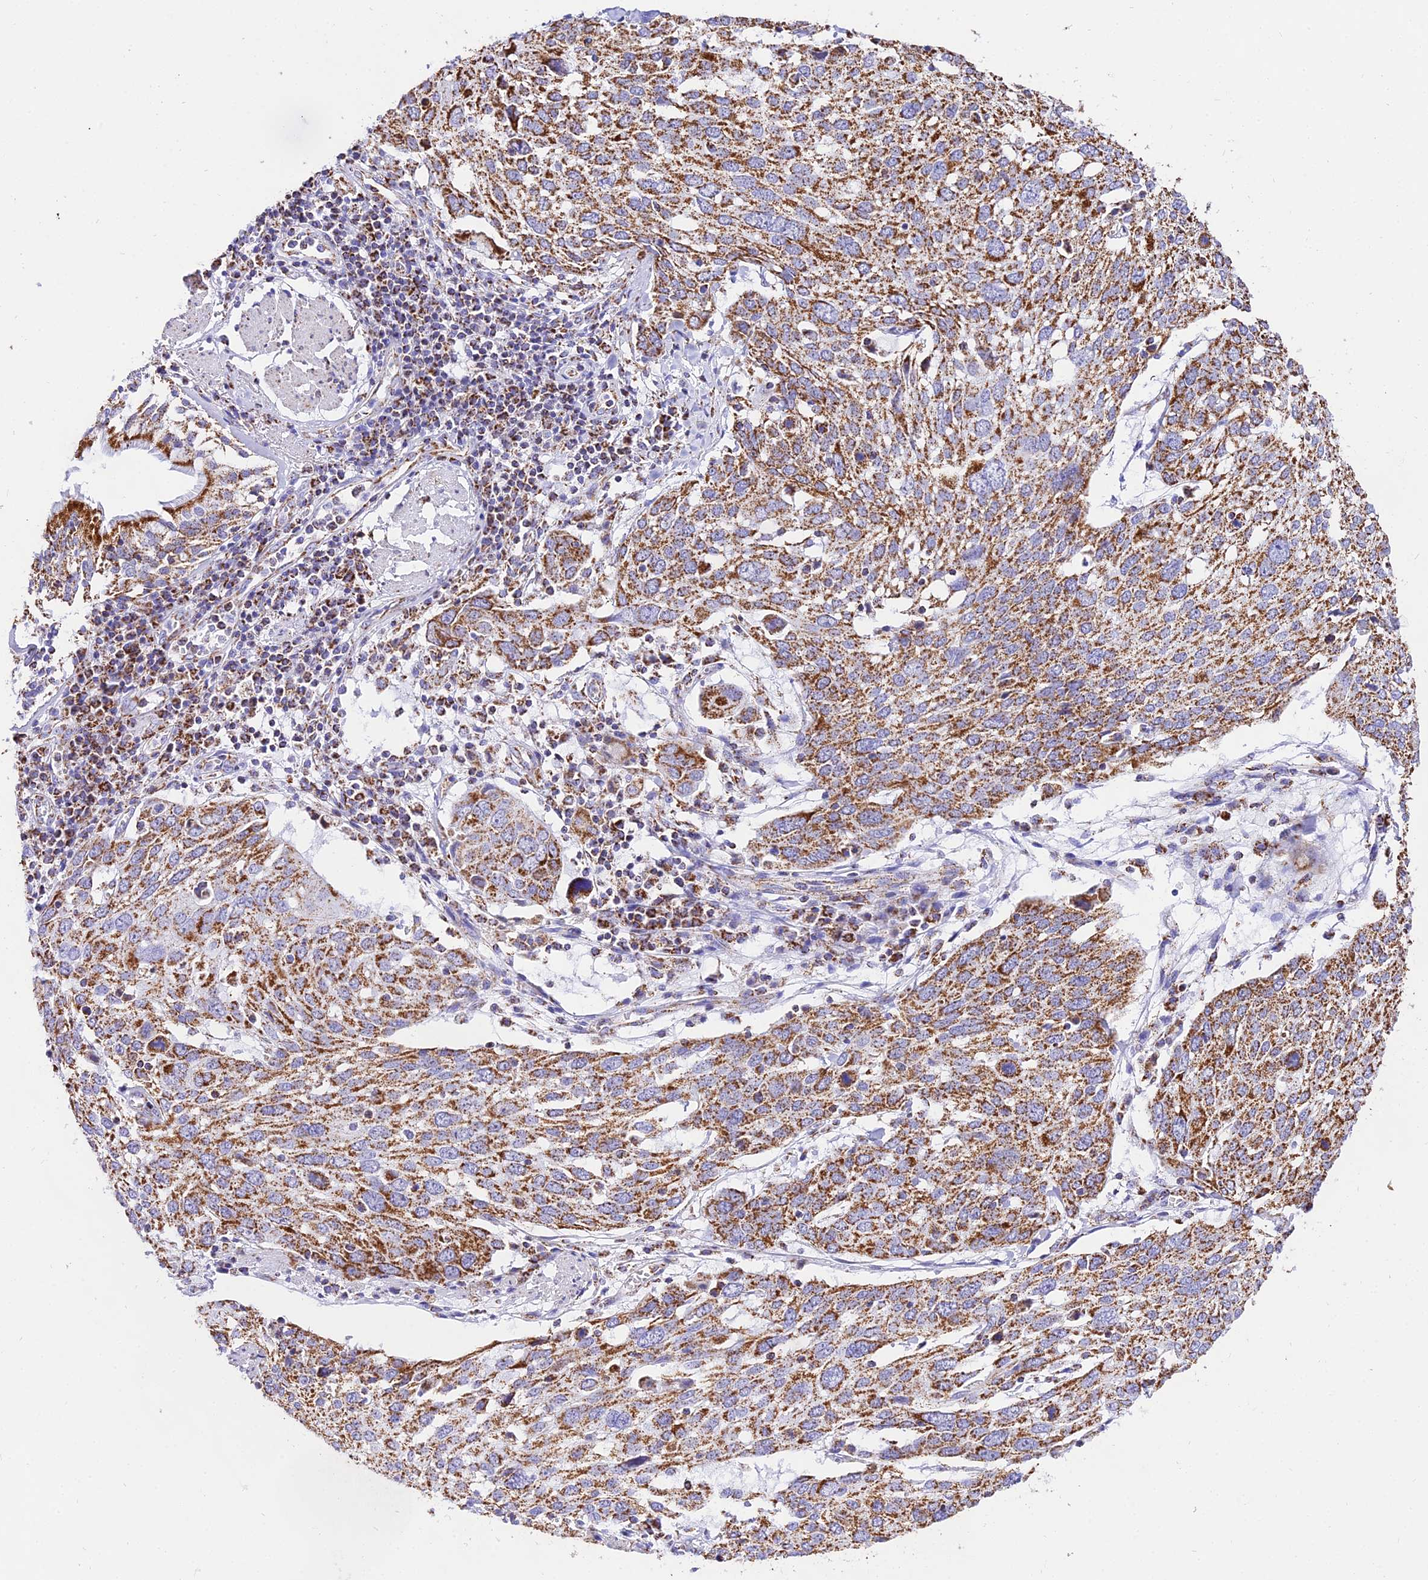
{"staining": {"intensity": "moderate", "quantity": ">75%", "location": "cytoplasmic/membranous"}, "tissue": "lung cancer", "cell_type": "Tumor cells", "image_type": "cancer", "snomed": [{"axis": "morphology", "description": "Squamous cell carcinoma, NOS"}, {"axis": "topography", "description": "Lung"}], "caption": "Lung squamous cell carcinoma was stained to show a protein in brown. There is medium levels of moderate cytoplasmic/membranous staining in about >75% of tumor cells.", "gene": "ATP5PD", "patient": {"sex": "male", "age": 65}}